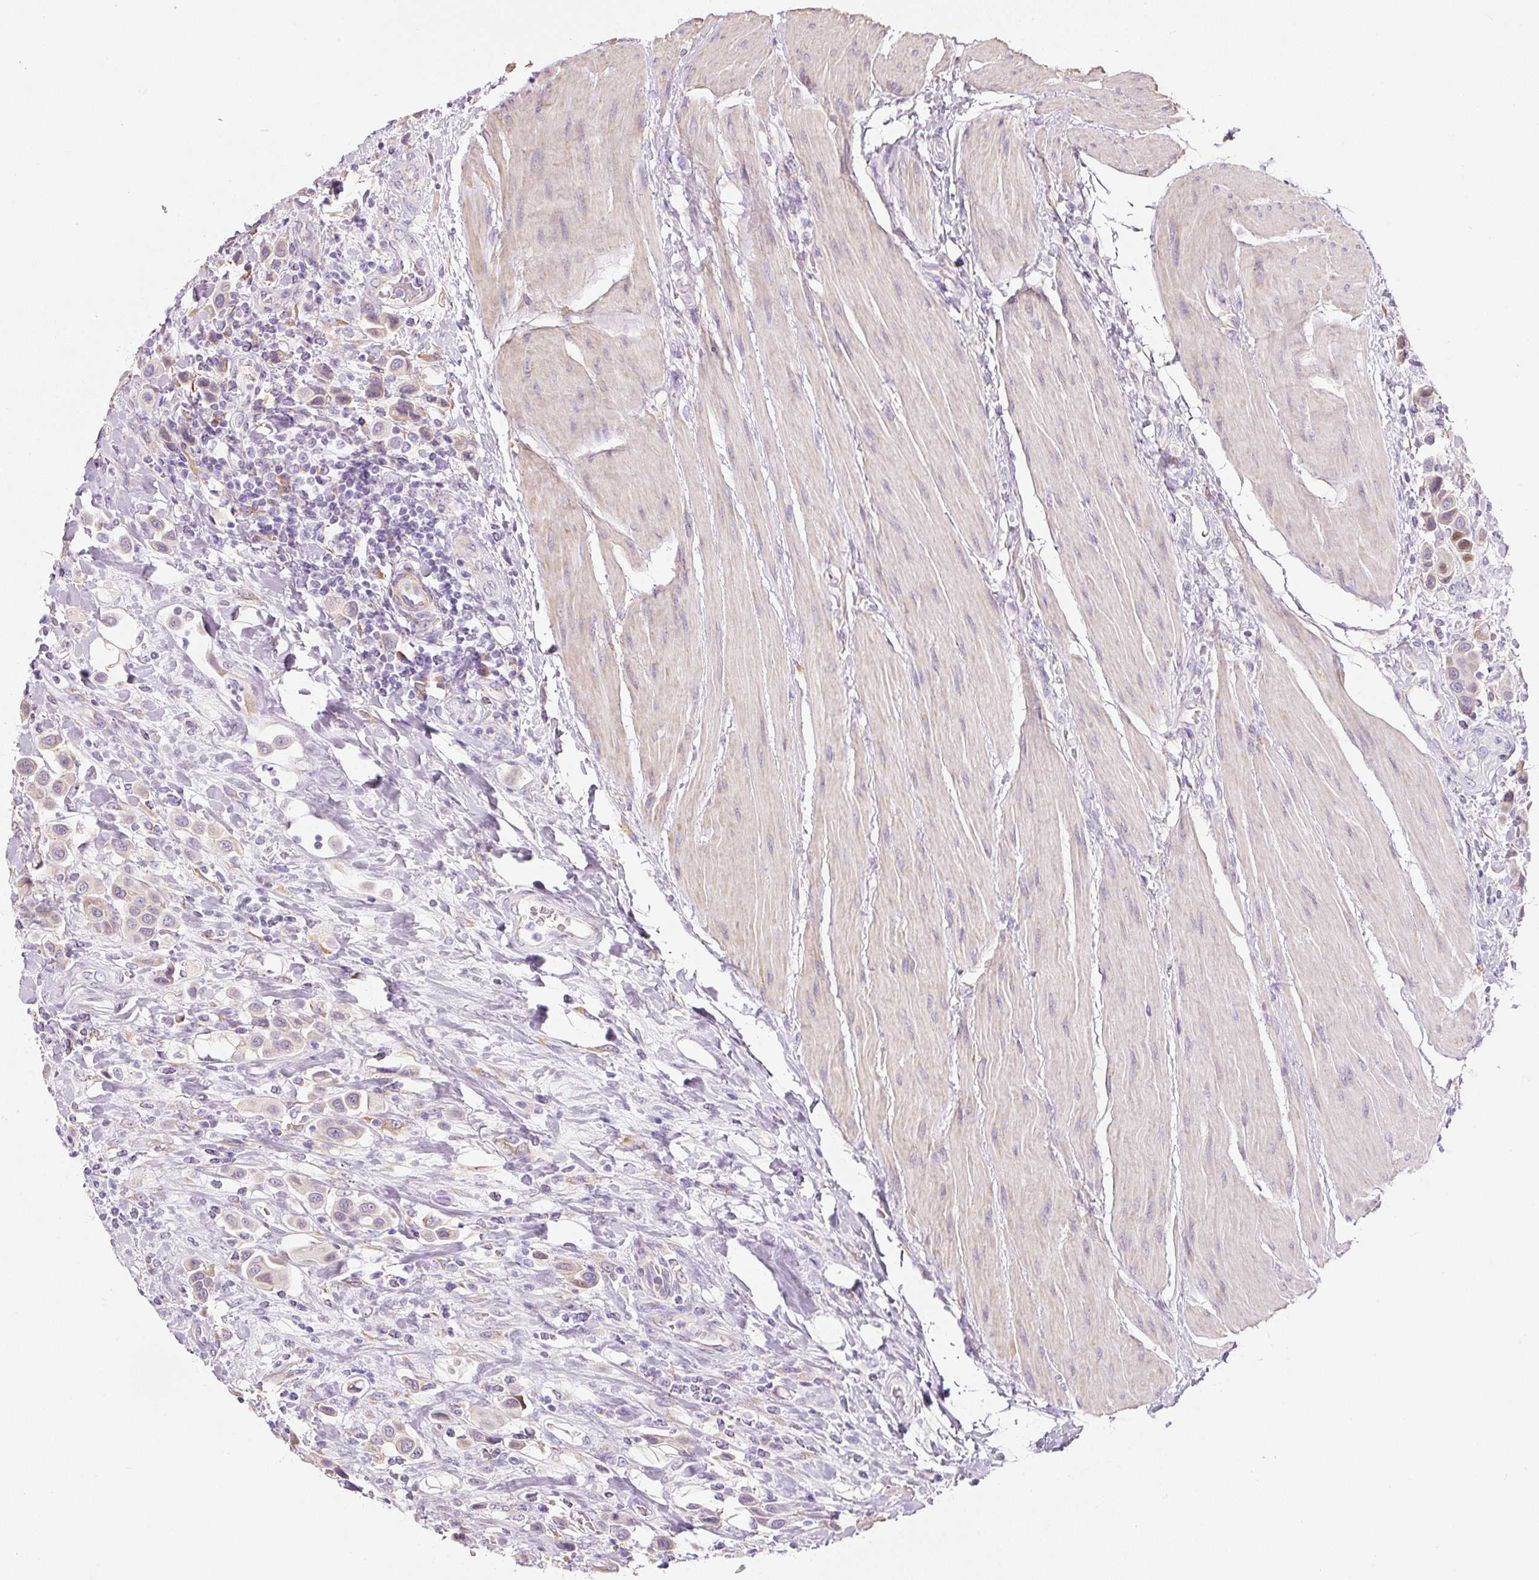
{"staining": {"intensity": "moderate", "quantity": "<25%", "location": "cytoplasmic/membranous,nuclear"}, "tissue": "urothelial cancer", "cell_type": "Tumor cells", "image_type": "cancer", "snomed": [{"axis": "morphology", "description": "Urothelial carcinoma, High grade"}, {"axis": "topography", "description": "Urinary bladder"}], "caption": "Immunohistochemistry micrograph of high-grade urothelial carcinoma stained for a protein (brown), which displays low levels of moderate cytoplasmic/membranous and nuclear positivity in approximately <25% of tumor cells.", "gene": "PWWP3B", "patient": {"sex": "male", "age": 50}}